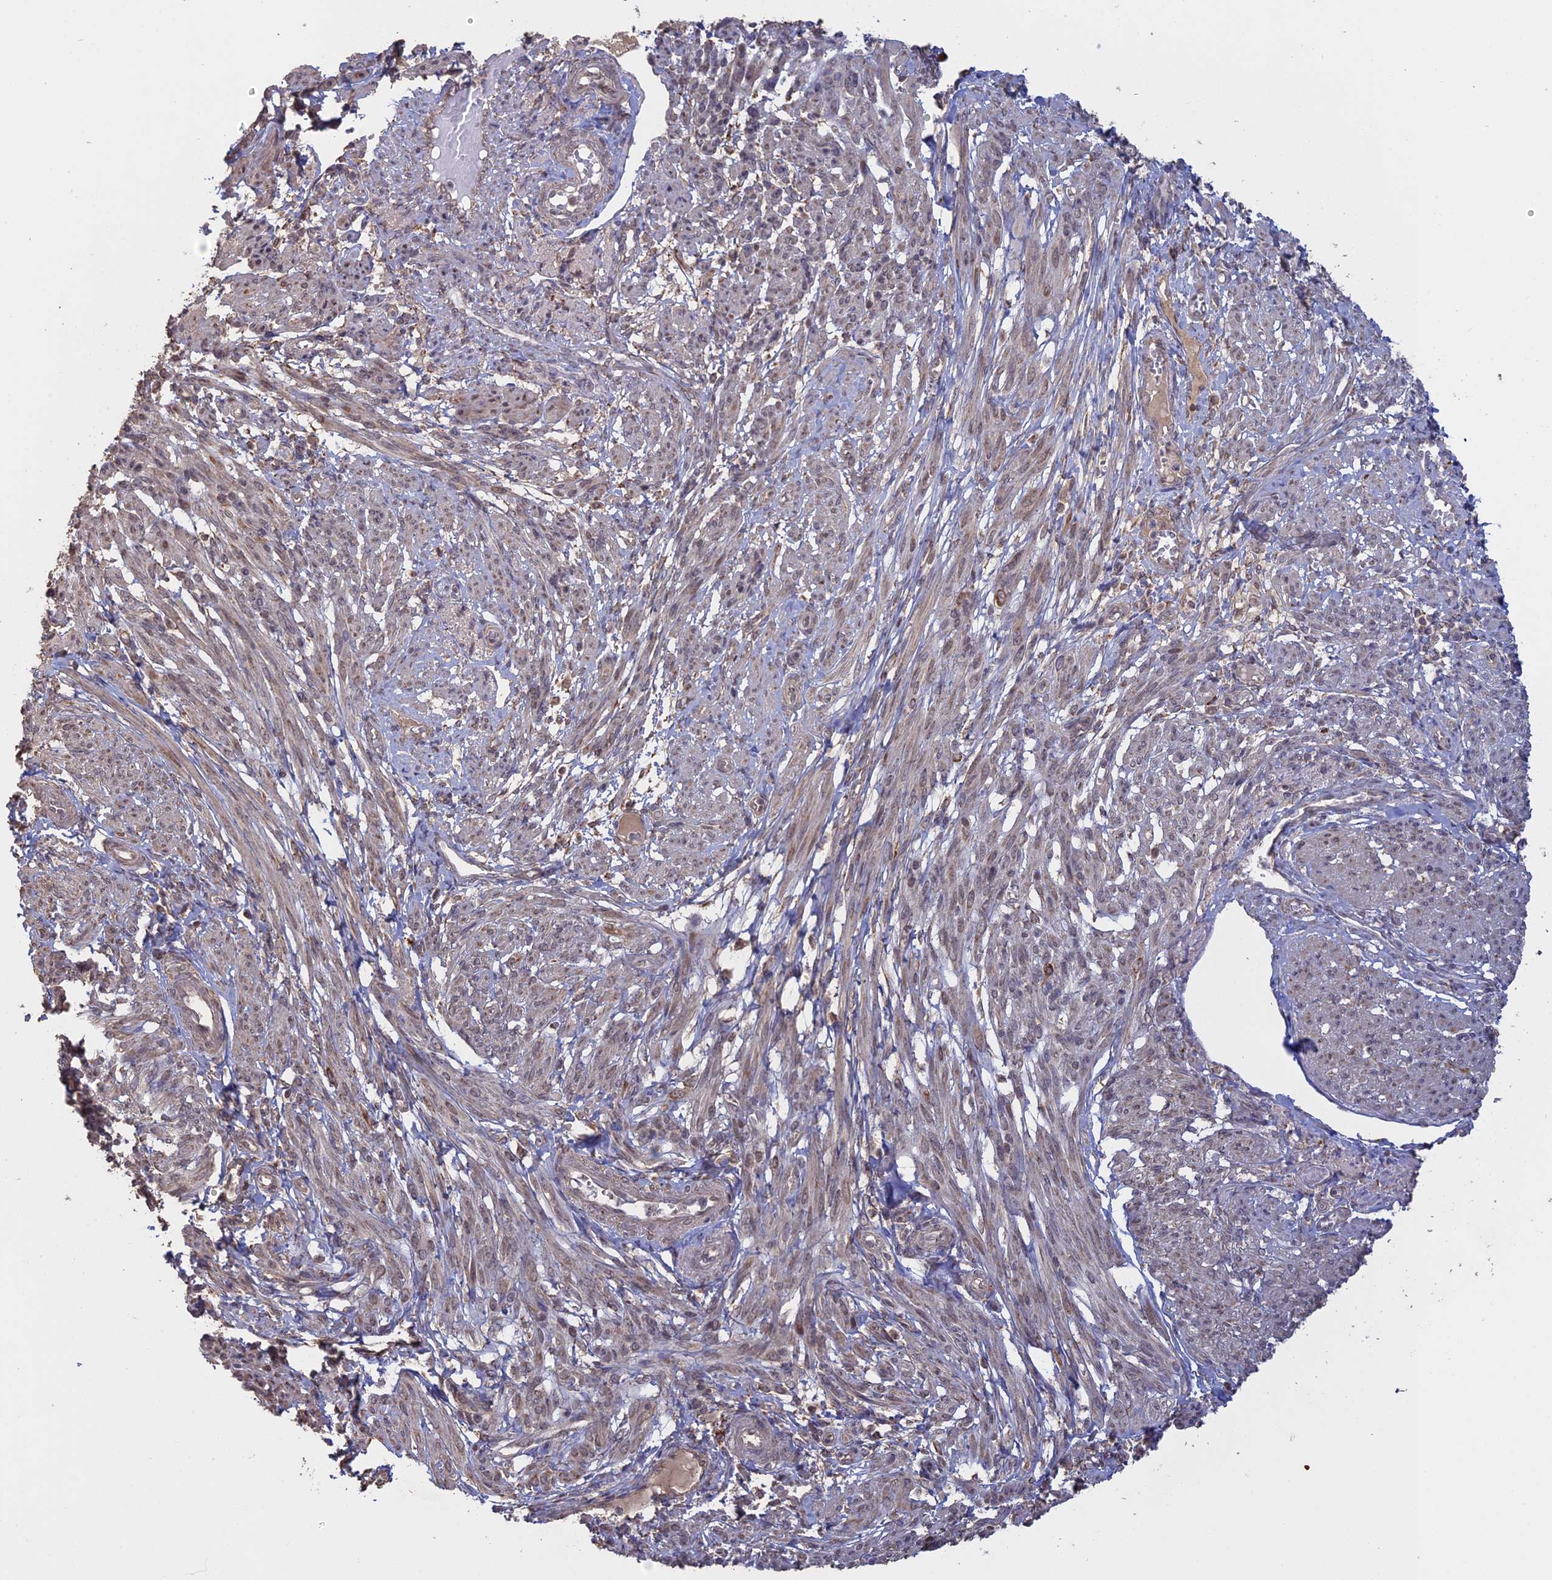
{"staining": {"intensity": "weak", "quantity": "25%-75%", "location": "cytoplasmic/membranous,nuclear"}, "tissue": "smooth muscle", "cell_type": "Smooth muscle cells", "image_type": "normal", "snomed": [{"axis": "morphology", "description": "Normal tissue, NOS"}, {"axis": "topography", "description": "Smooth muscle"}], "caption": "About 25%-75% of smooth muscle cells in normal smooth muscle display weak cytoplasmic/membranous,nuclear protein staining as visualized by brown immunohistochemical staining.", "gene": "FAM210B", "patient": {"sex": "female", "age": 39}}